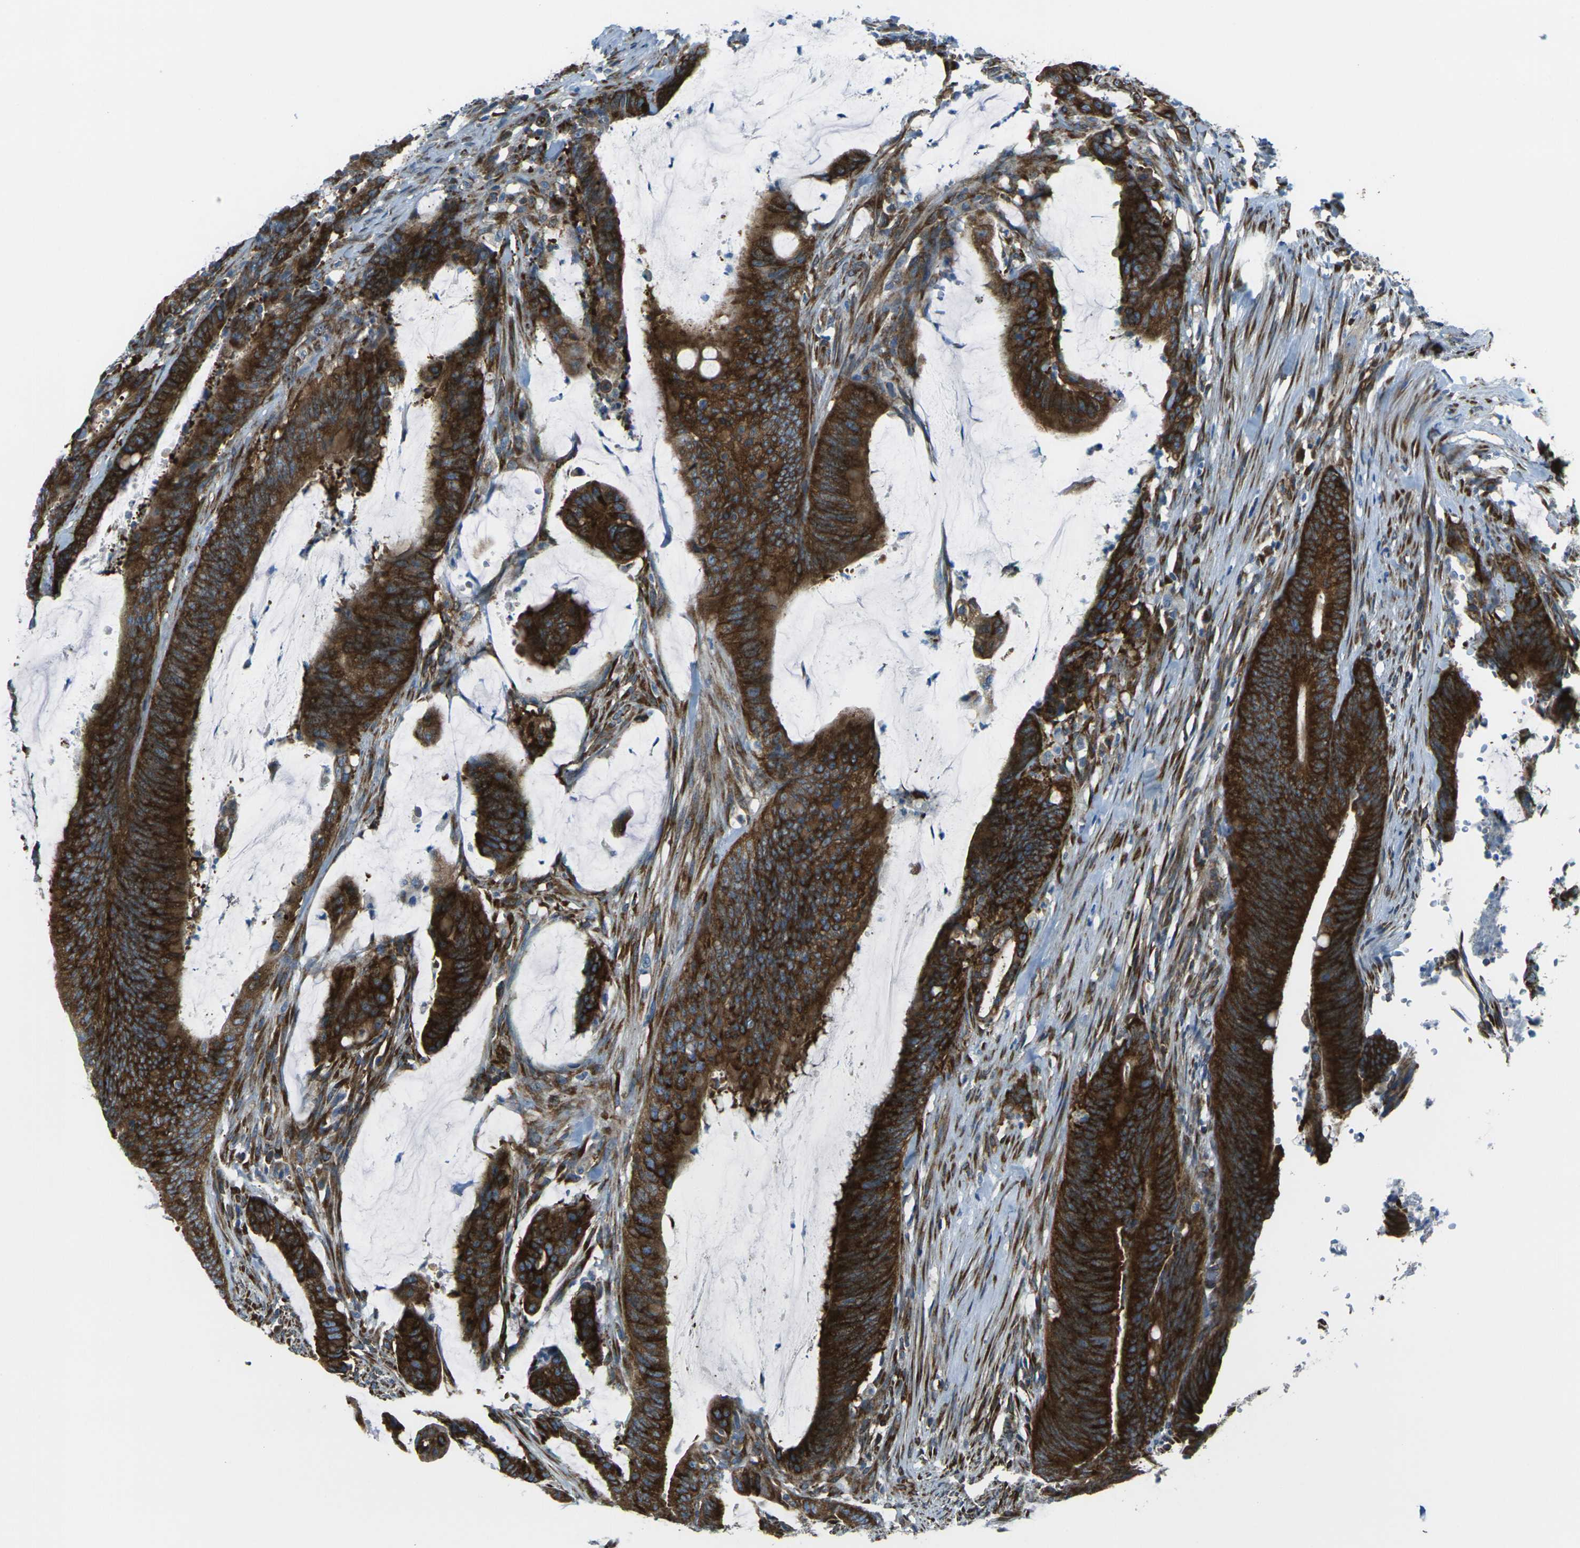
{"staining": {"intensity": "strong", "quantity": ">75%", "location": "cytoplasmic/membranous"}, "tissue": "colorectal cancer", "cell_type": "Tumor cells", "image_type": "cancer", "snomed": [{"axis": "morphology", "description": "Adenocarcinoma, NOS"}, {"axis": "topography", "description": "Rectum"}], "caption": "The photomicrograph demonstrates immunohistochemical staining of colorectal cancer (adenocarcinoma). There is strong cytoplasmic/membranous positivity is seen in approximately >75% of tumor cells. (Brightfield microscopy of DAB IHC at high magnification).", "gene": "CELSR2", "patient": {"sex": "female", "age": 66}}